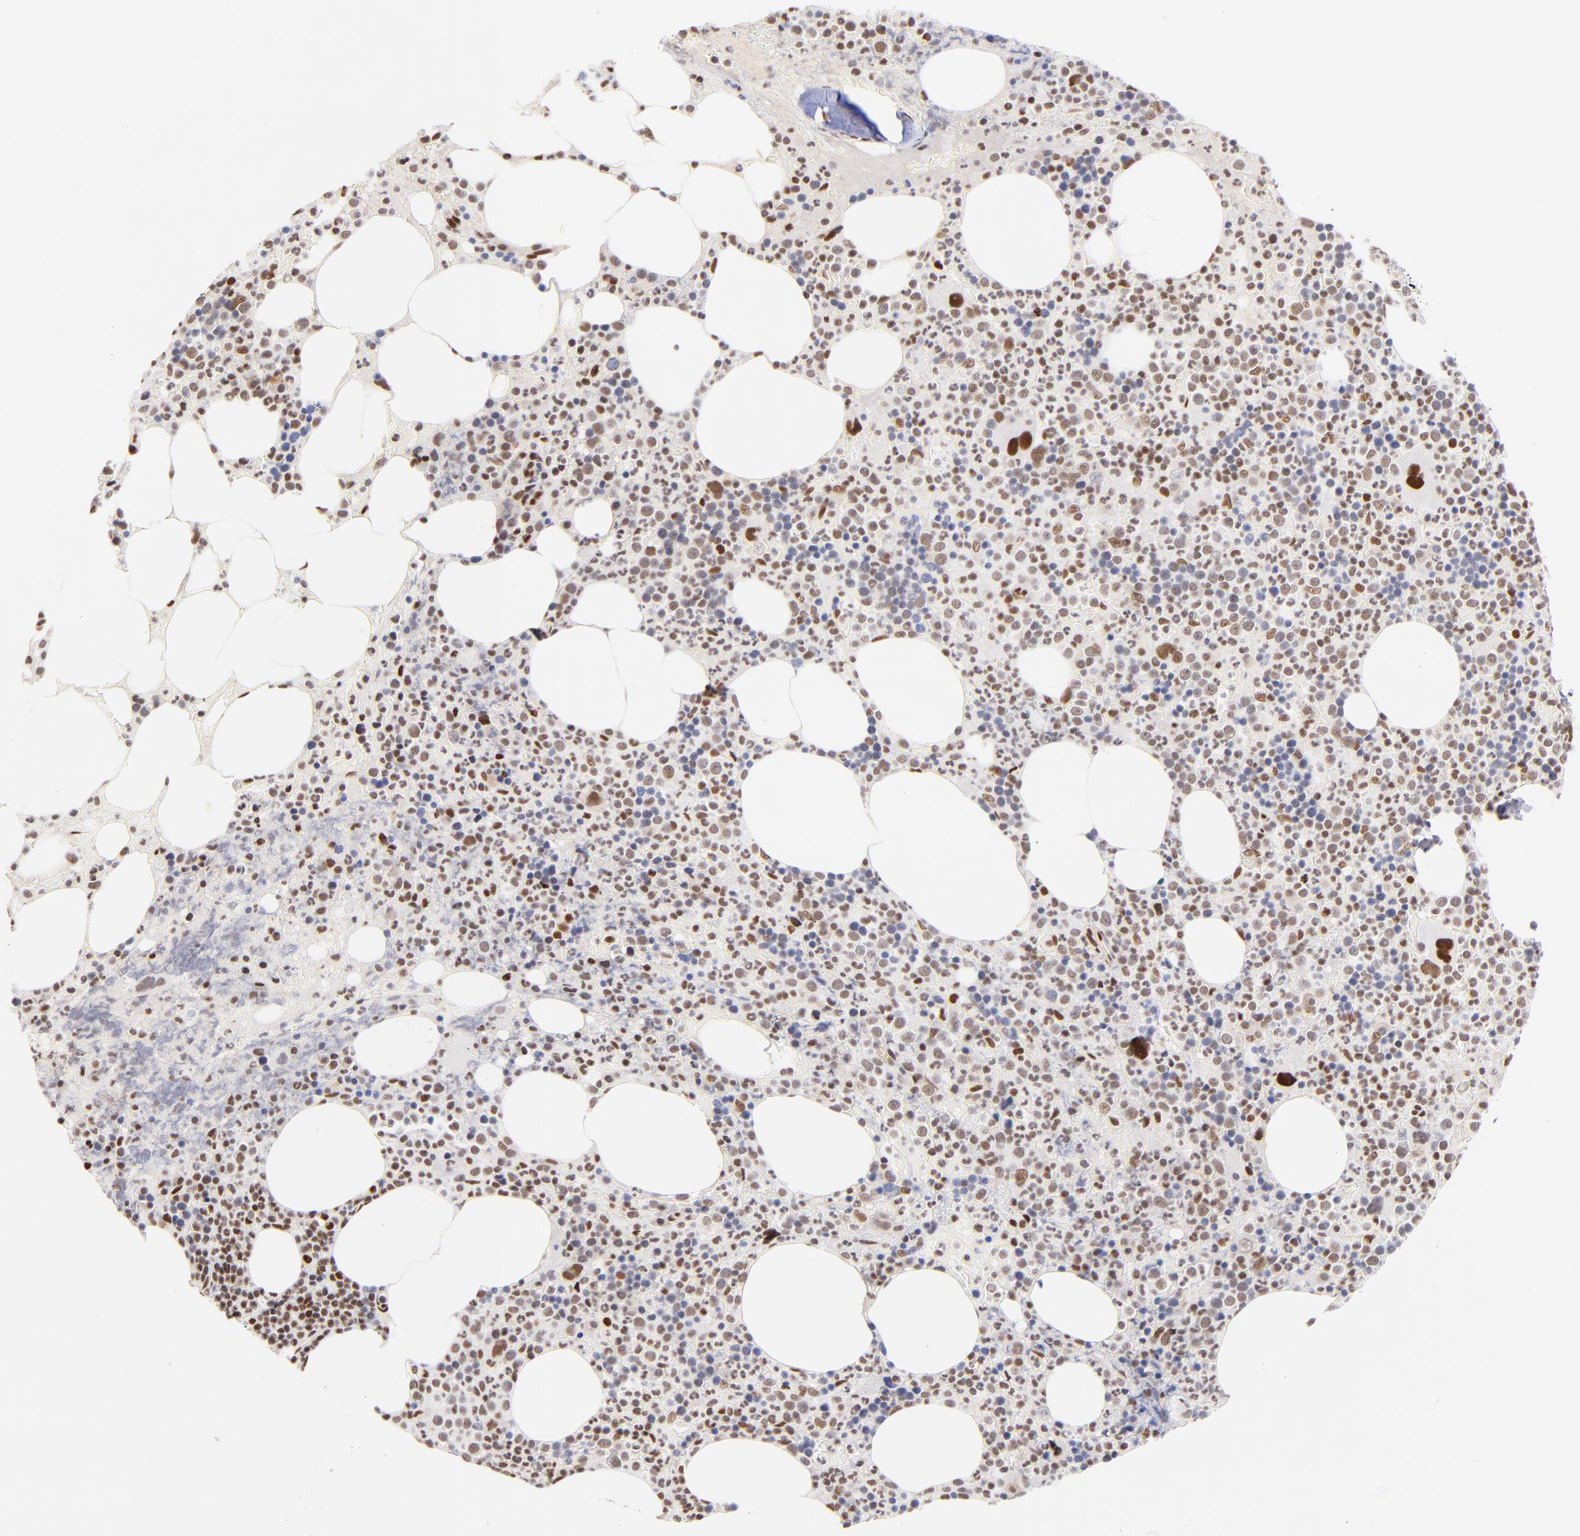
{"staining": {"intensity": "moderate", "quantity": "25%-75%", "location": "nuclear"}, "tissue": "bone marrow", "cell_type": "Hematopoietic cells", "image_type": "normal", "snomed": [{"axis": "morphology", "description": "Normal tissue, NOS"}, {"axis": "topography", "description": "Bone marrow"}], "caption": "Moderate nuclear expression is present in approximately 25%-75% of hematopoietic cells in normal bone marrow. (Brightfield microscopy of DAB IHC at high magnification).", "gene": "MIDEAS", "patient": {"sex": "female", "age": 66}}